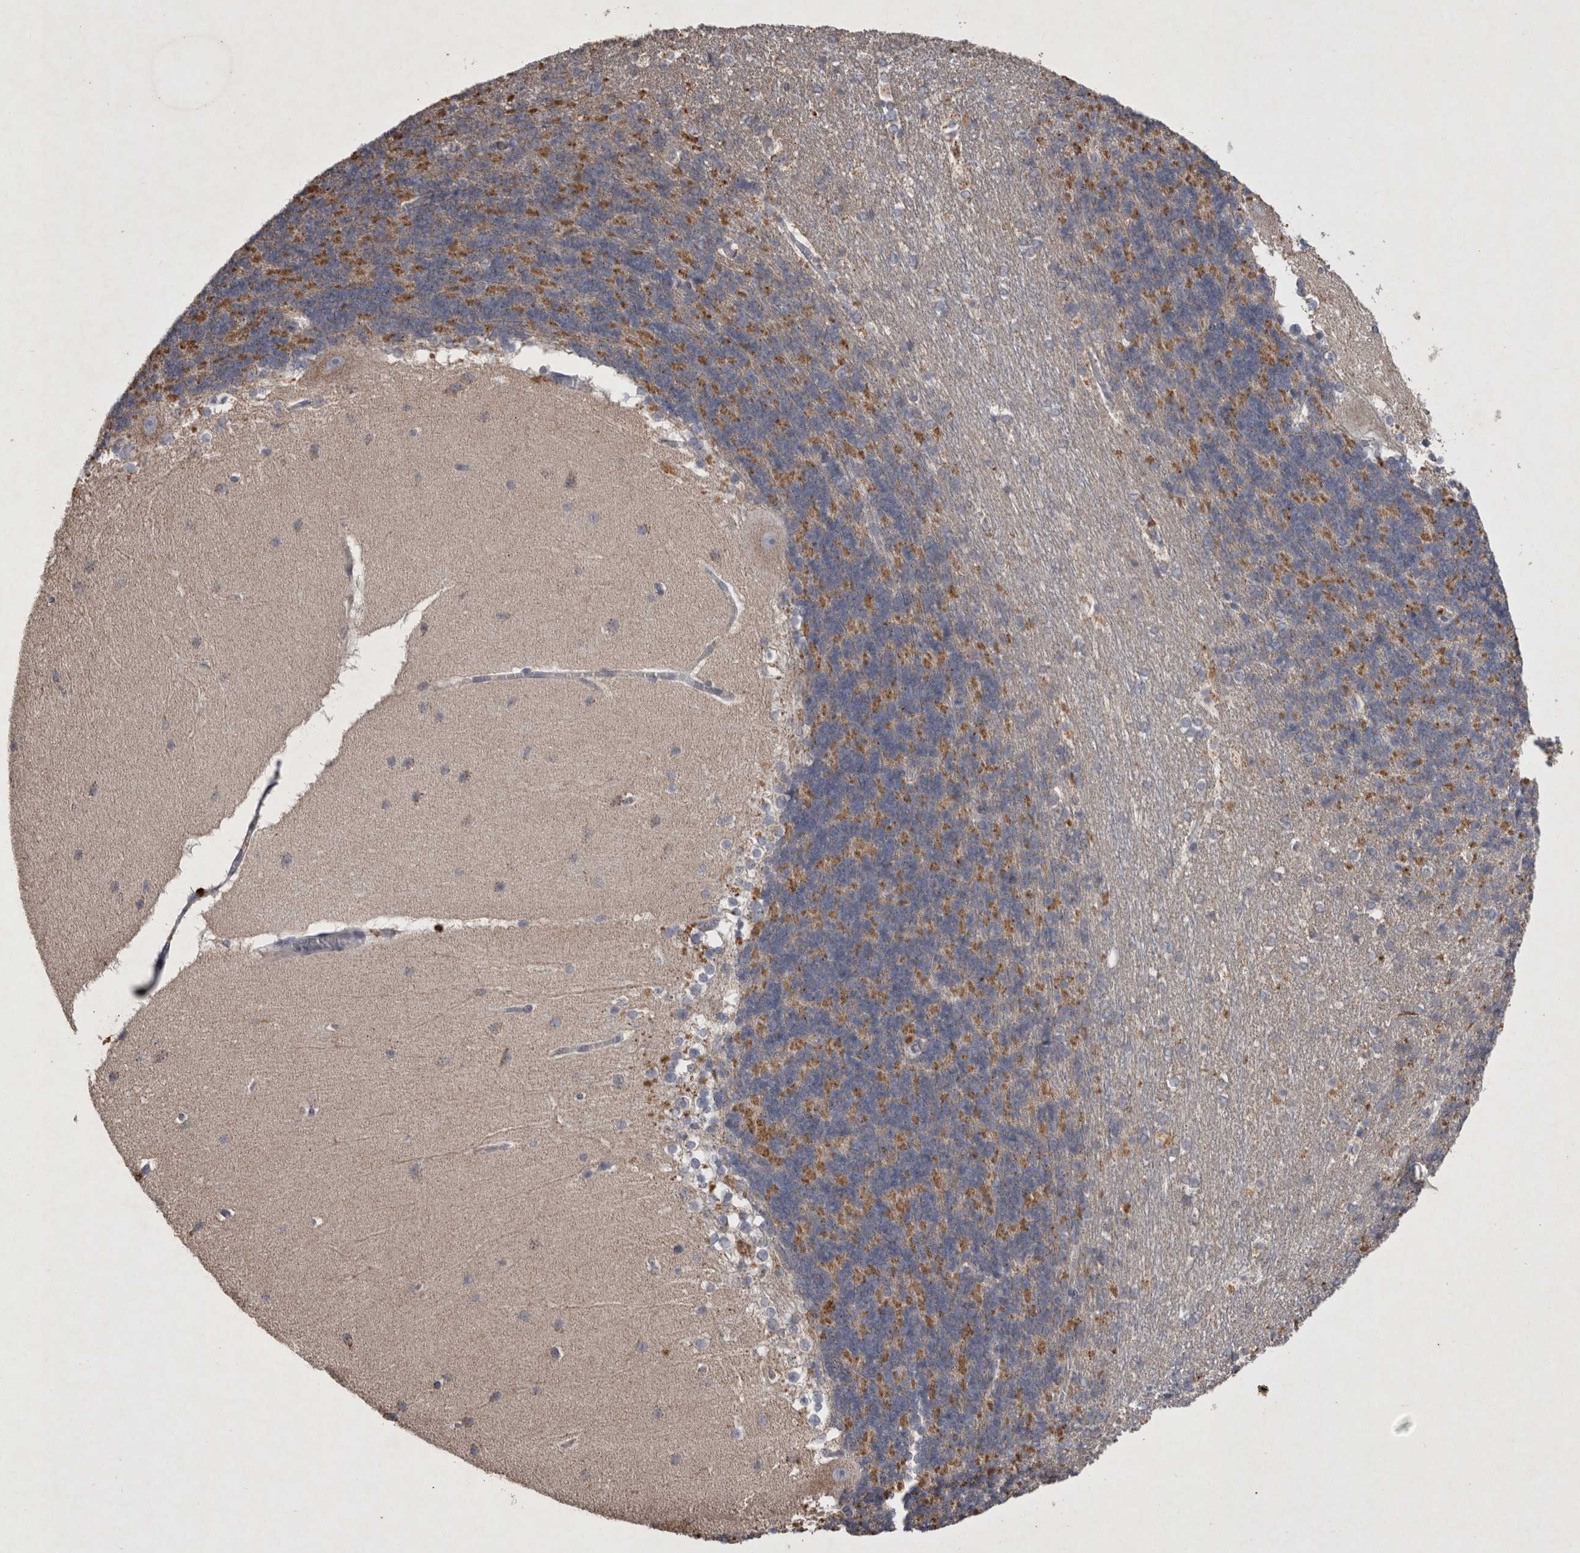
{"staining": {"intensity": "moderate", "quantity": "25%-75%", "location": "cytoplasmic/membranous"}, "tissue": "cerebellum", "cell_type": "Cells in granular layer", "image_type": "normal", "snomed": [{"axis": "morphology", "description": "Normal tissue, NOS"}, {"axis": "topography", "description": "Cerebellum"}], "caption": "This is a micrograph of immunohistochemistry (IHC) staining of benign cerebellum, which shows moderate expression in the cytoplasmic/membranous of cells in granular layer.", "gene": "DKK3", "patient": {"sex": "female", "age": 19}}